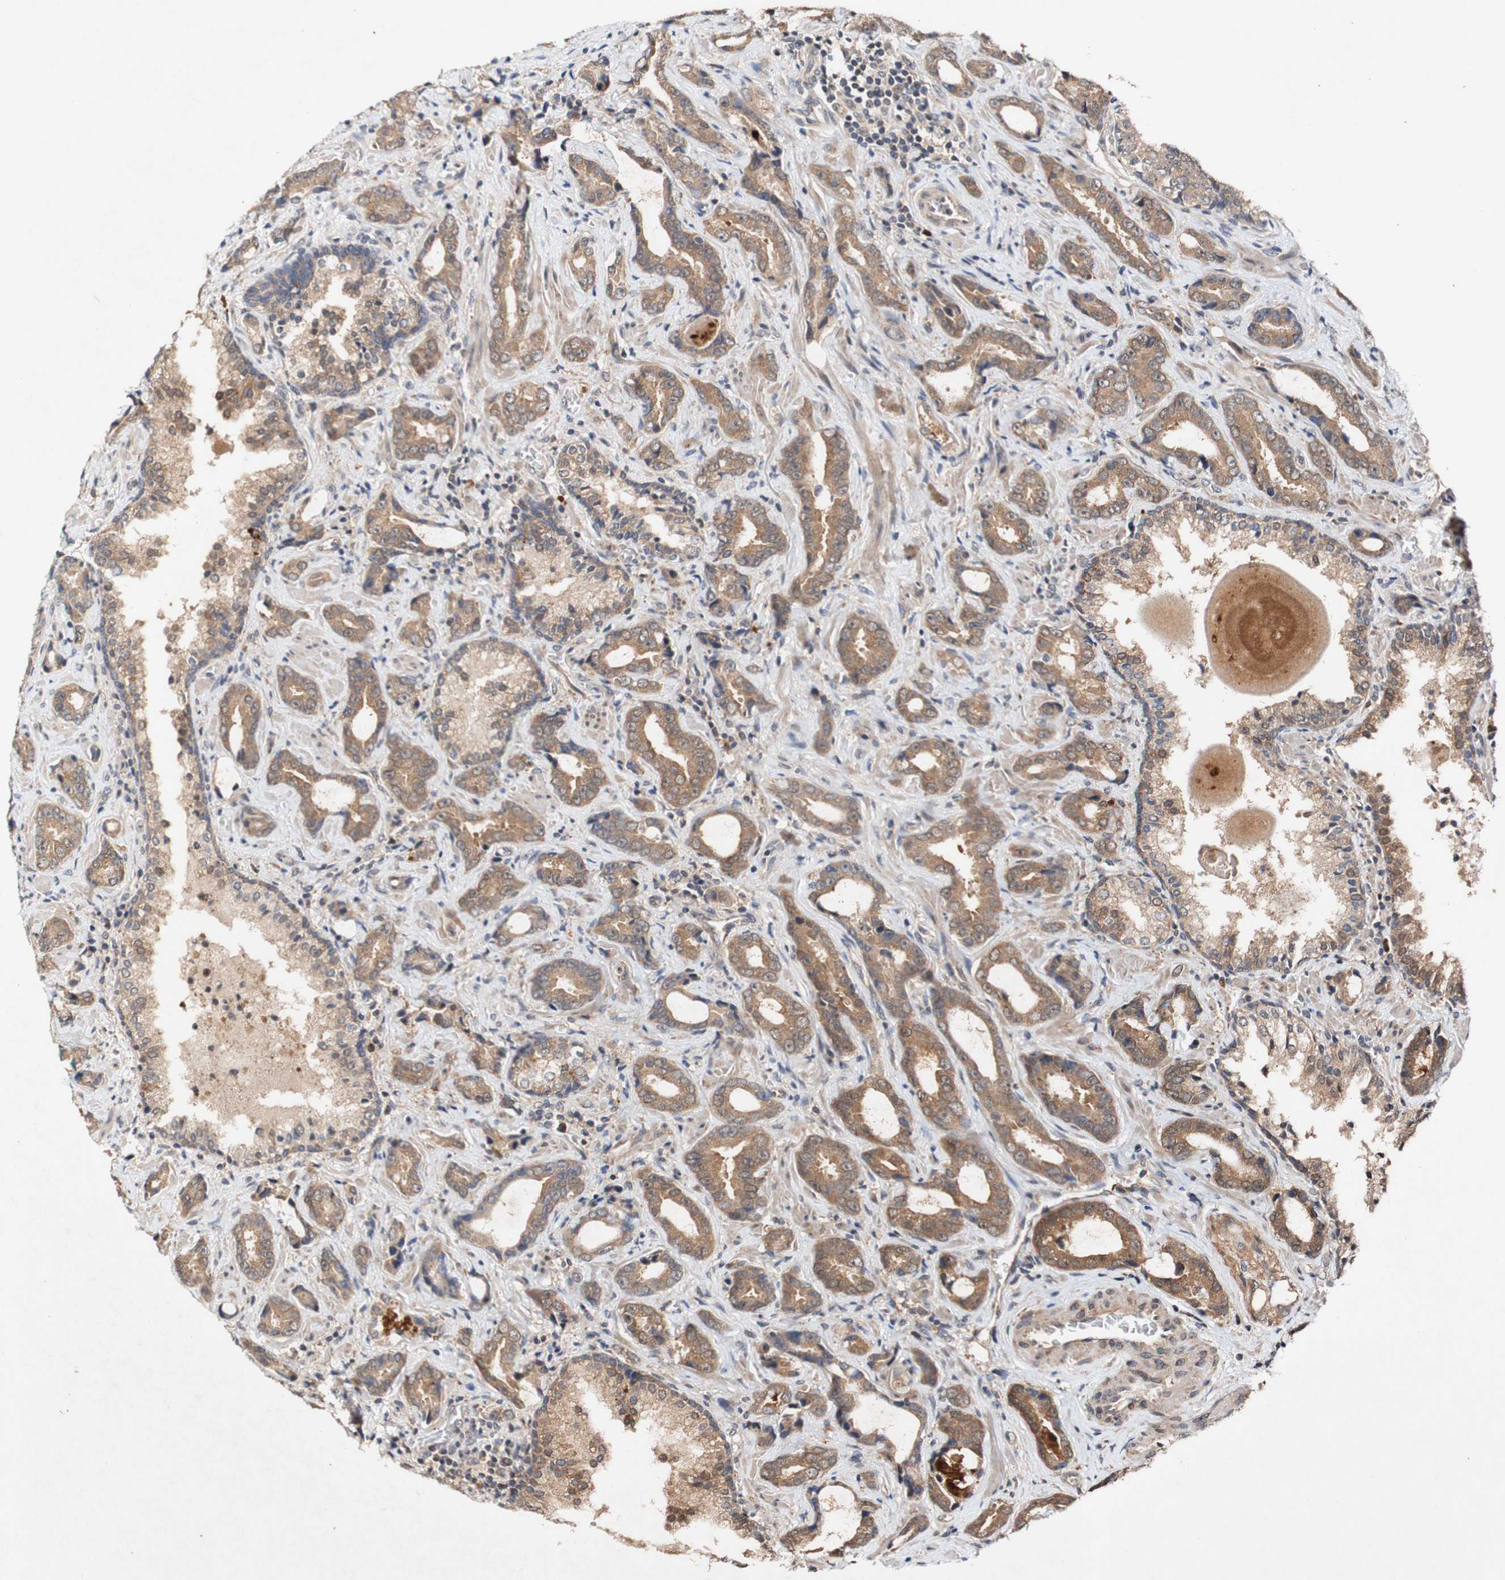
{"staining": {"intensity": "moderate", "quantity": ">75%", "location": "cytoplasmic/membranous,nuclear"}, "tissue": "prostate cancer", "cell_type": "Tumor cells", "image_type": "cancer", "snomed": [{"axis": "morphology", "description": "Adenocarcinoma, Low grade"}, {"axis": "topography", "description": "Prostate"}], "caption": "There is medium levels of moderate cytoplasmic/membranous and nuclear expression in tumor cells of prostate cancer, as demonstrated by immunohistochemical staining (brown color).", "gene": "PIN1", "patient": {"sex": "male", "age": 60}}